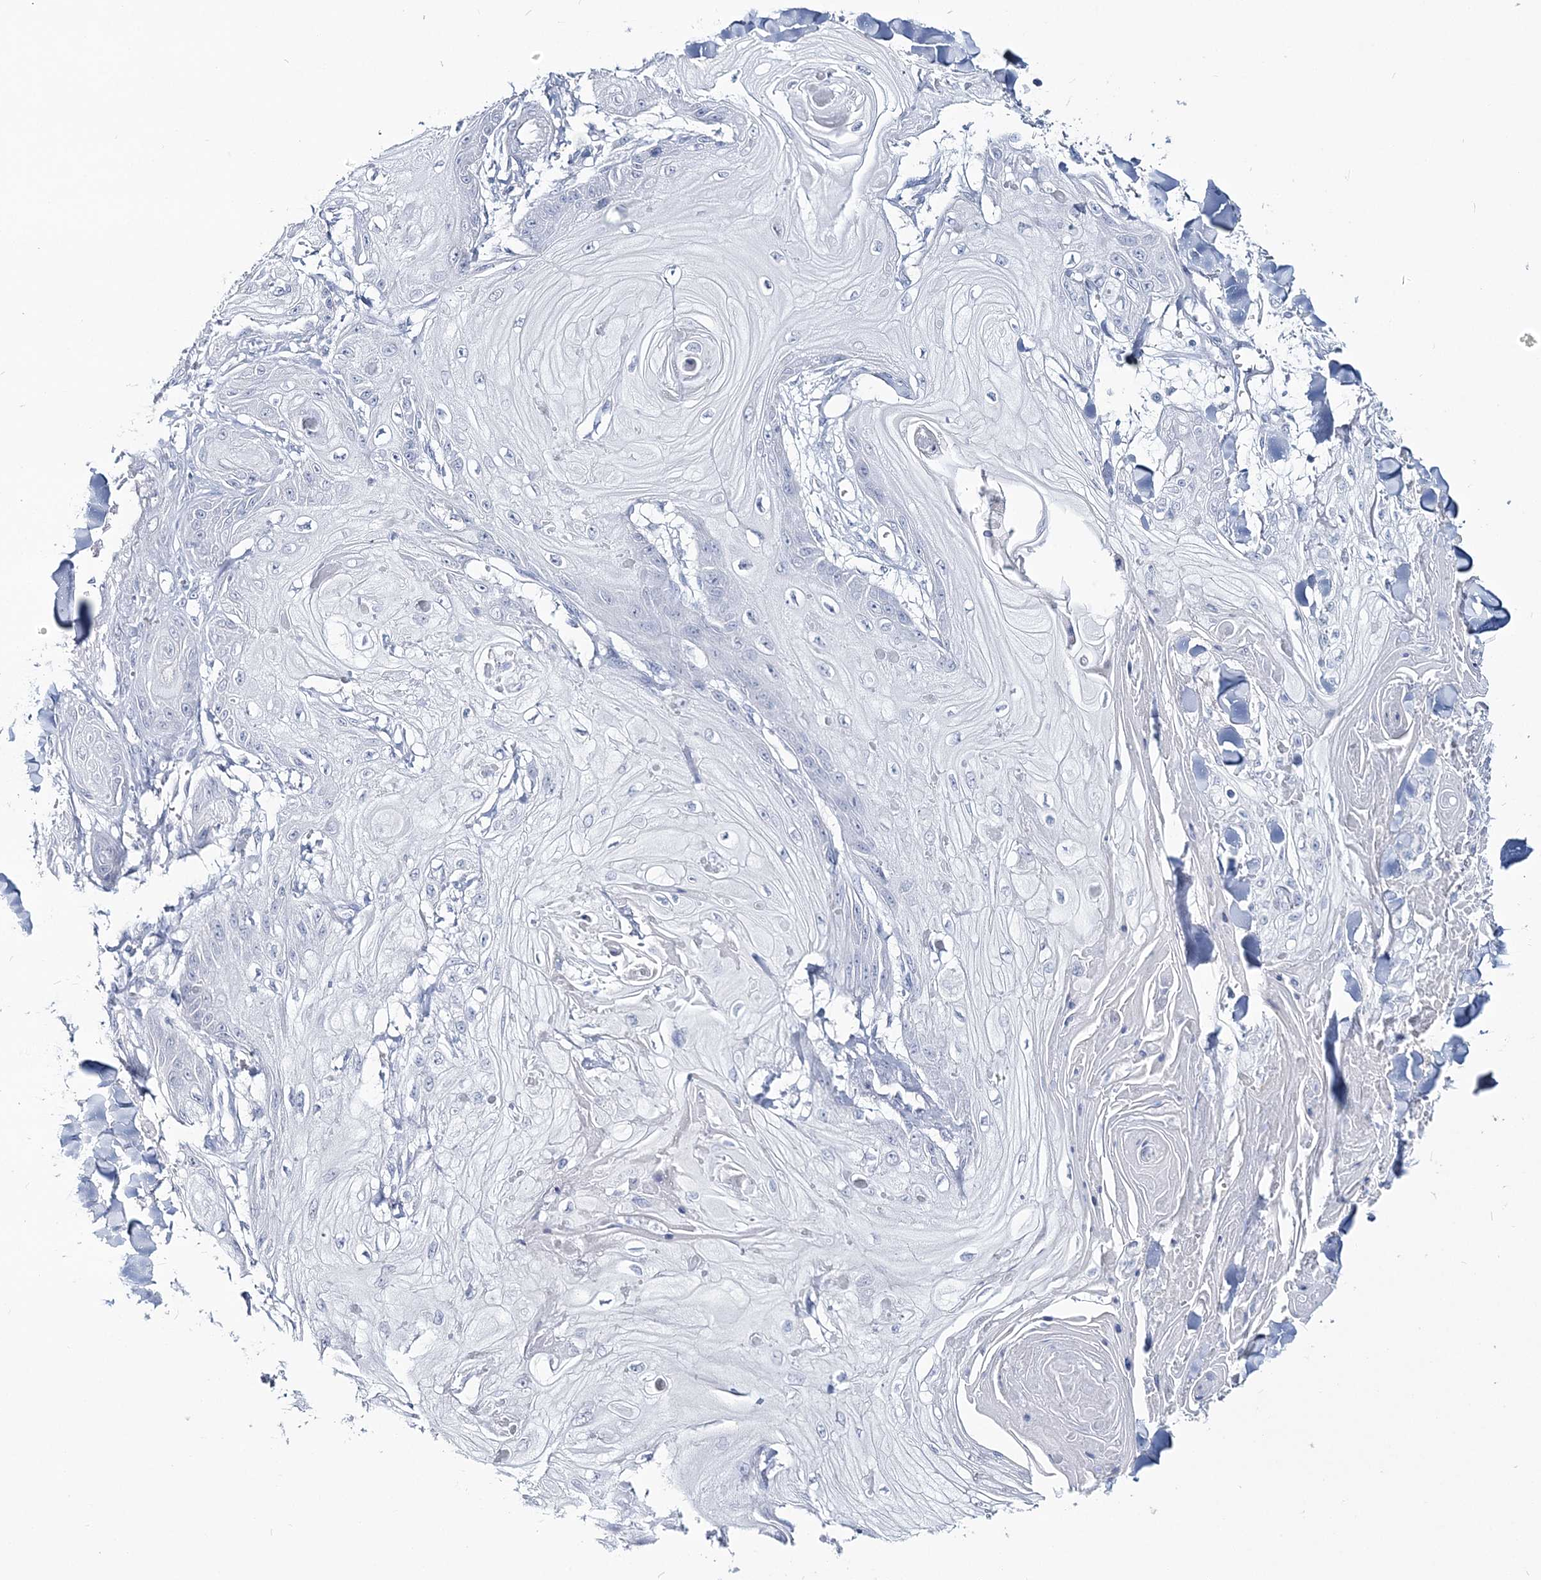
{"staining": {"intensity": "negative", "quantity": "none", "location": "none"}, "tissue": "skin cancer", "cell_type": "Tumor cells", "image_type": "cancer", "snomed": [{"axis": "morphology", "description": "Squamous cell carcinoma, NOS"}, {"axis": "topography", "description": "Skin"}], "caption": "High magnification brightfield microscopy of skin squamous cell carcinoma stained with DAB (brown) and counterstained with hematoxylin (blue): tumor cells show no significant positivity.", "gene": "CYP3A4", "patient": {"sex": "male", "age": 74}}